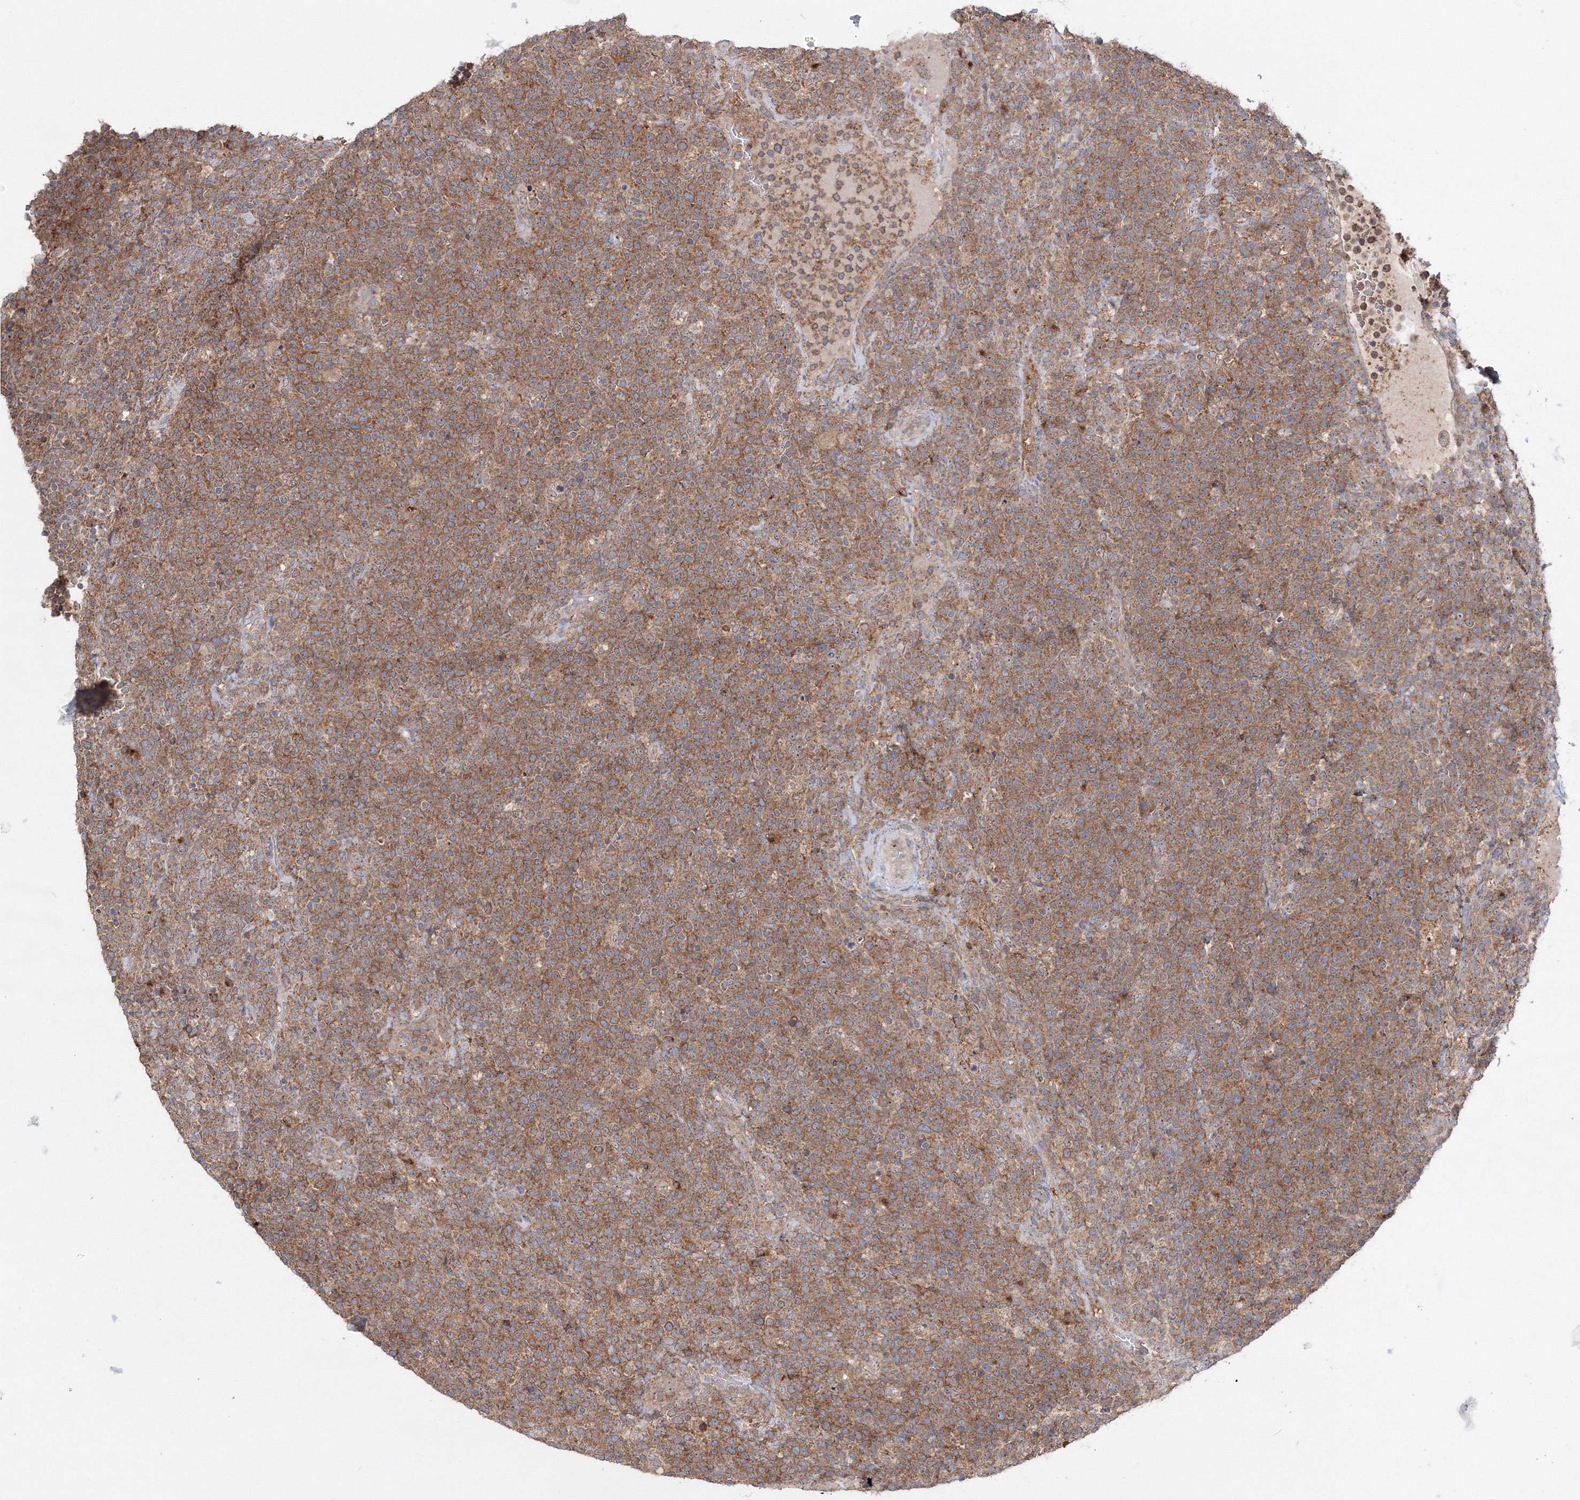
{"staining": {"intensity": "moderate", "quantity": ">75%", "location": "cytoplasmic/membranous"}, "tissue": "lymphoma", "cell_type": "Tumor cells", "image_type": "cancer", "snomed": [{"axis": "morphology", "description": "Malignant lymphoma, non-Hodgkin's type, High grade"}, {"axis": "topography", "description": "Lymph node"}], "caption": "The histopathology image exhibits immunohistochemical staining of lymphoma. There is moderate cytoplasmic/membranous positivity is appreciated in about >75% of tumor cells.", "gene": "PEX13", "patient": {"sex": "male", "age": 61}}